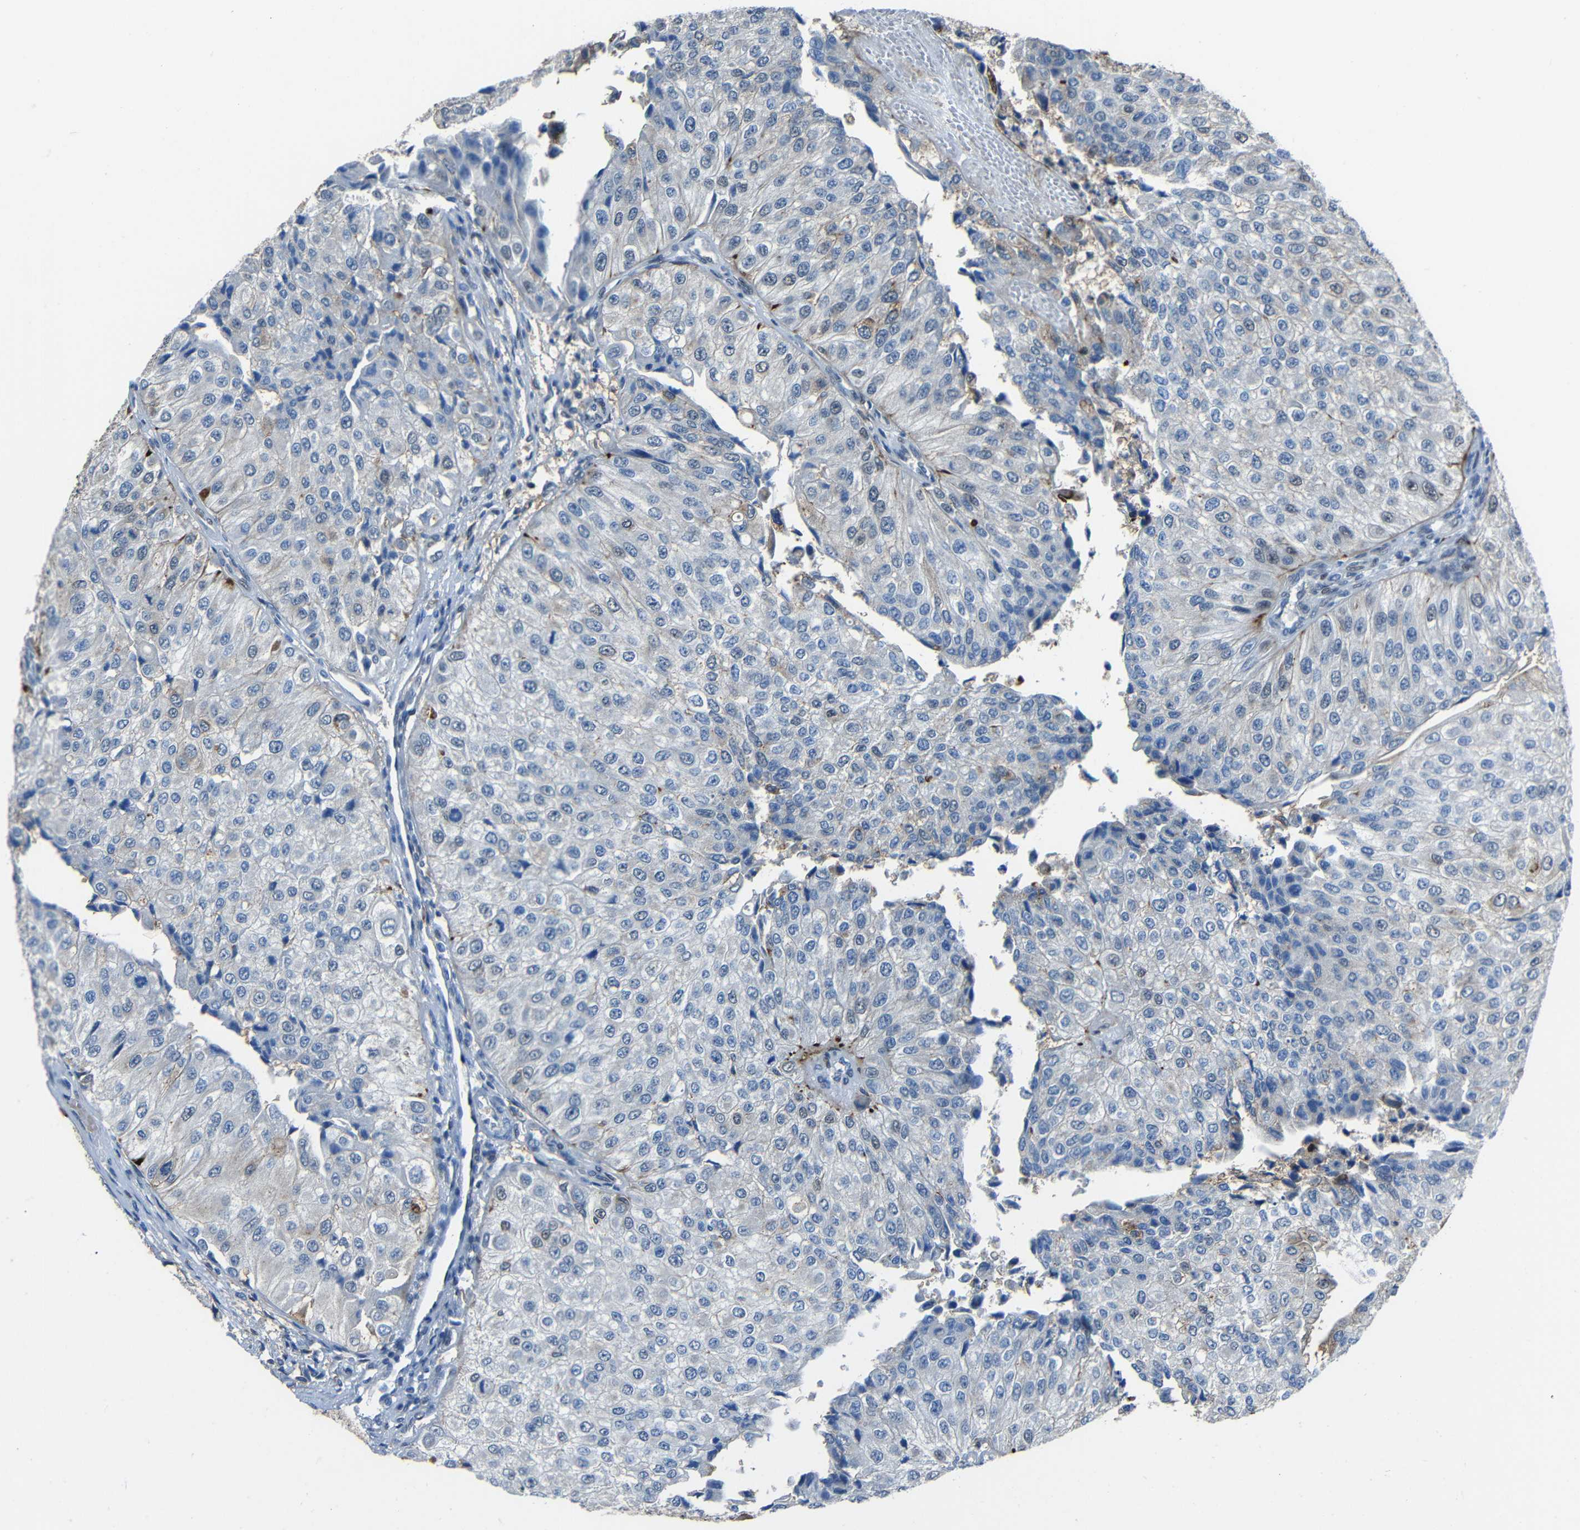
{"staining": {"intensity": "moderate", "quantity": "<25%", "location": "cytoplasmic/membranous"}, "tissue": "urothelial cancer", "cell_type": "Tumor cells", "image_type": "cancer", "snomed": [{"axis": "morphology", "description": "Urothelial carcinoma, High grade"}, {"axis": "topography", "description": "Kidney"}, {"axis": "topography", "description": "Urinary bladder"}], "caption": "Human urothelial cancer stained with a protein marker shows moderate staining in tumor cells.", "gene": "DNAJC5", "patient": {"sex": "male", "age": 77}}